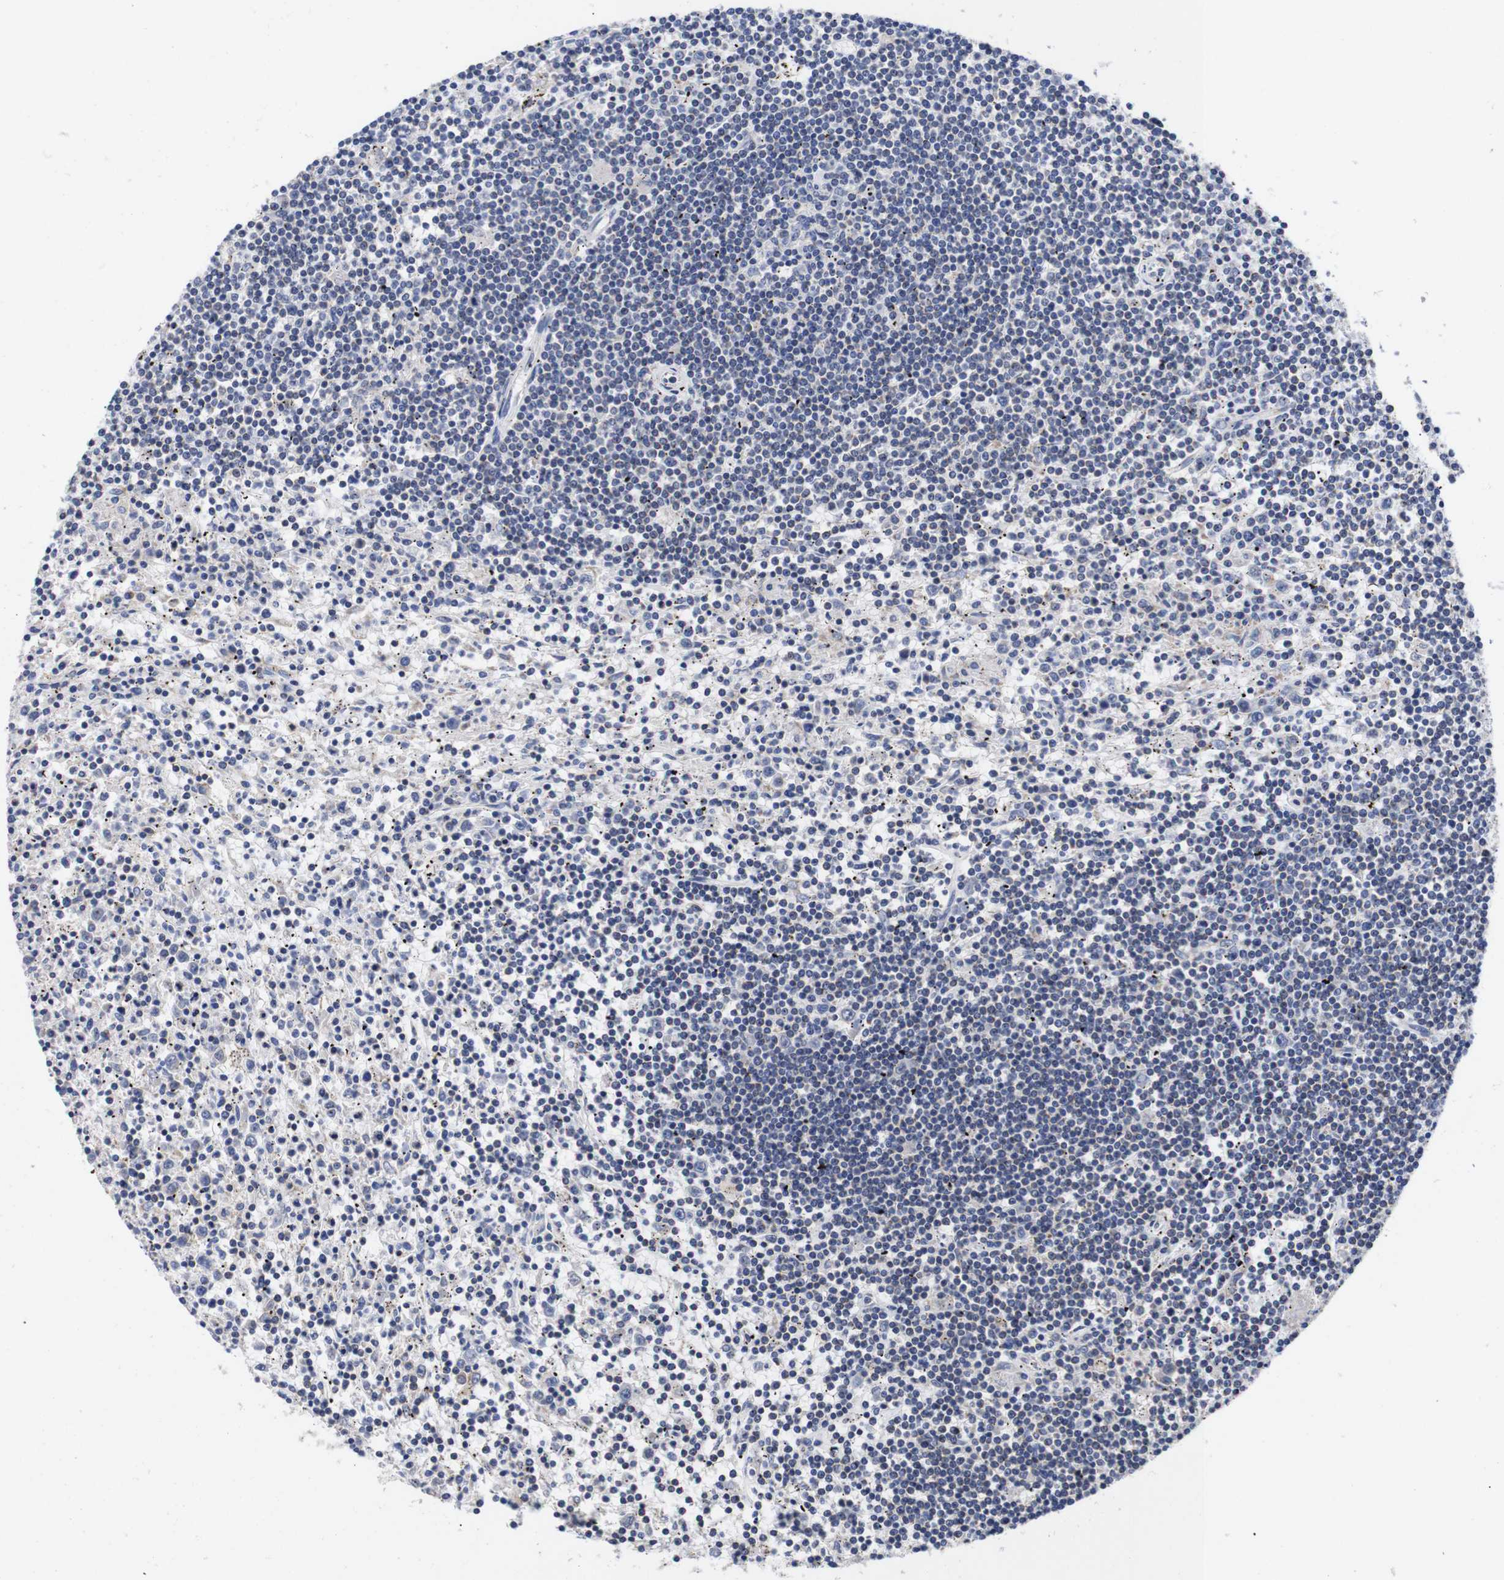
{"staining": {"intensity": "negative", "quantity": "none", "location": "none"}, "tissue": "lymphoma", "cell_type": "Tumor cells", "image_type": "cancer", "snomed": [{"axis": "morphology", "description": "Malignant lymphoma, non-Hodgkin's type, Low grade"}, {"axis": "topography", "description": "Spleen"}], "caption": "Tumor cells are negative for protein expression in human lymphoma. The staining was performed using DAB to visualize the protein expression in brown, while the nuclei were stained in blue with hematoxylin (Magnification: 20x).", "gene": "OPN3", "patient": {"sex": "male", "age": 76}}